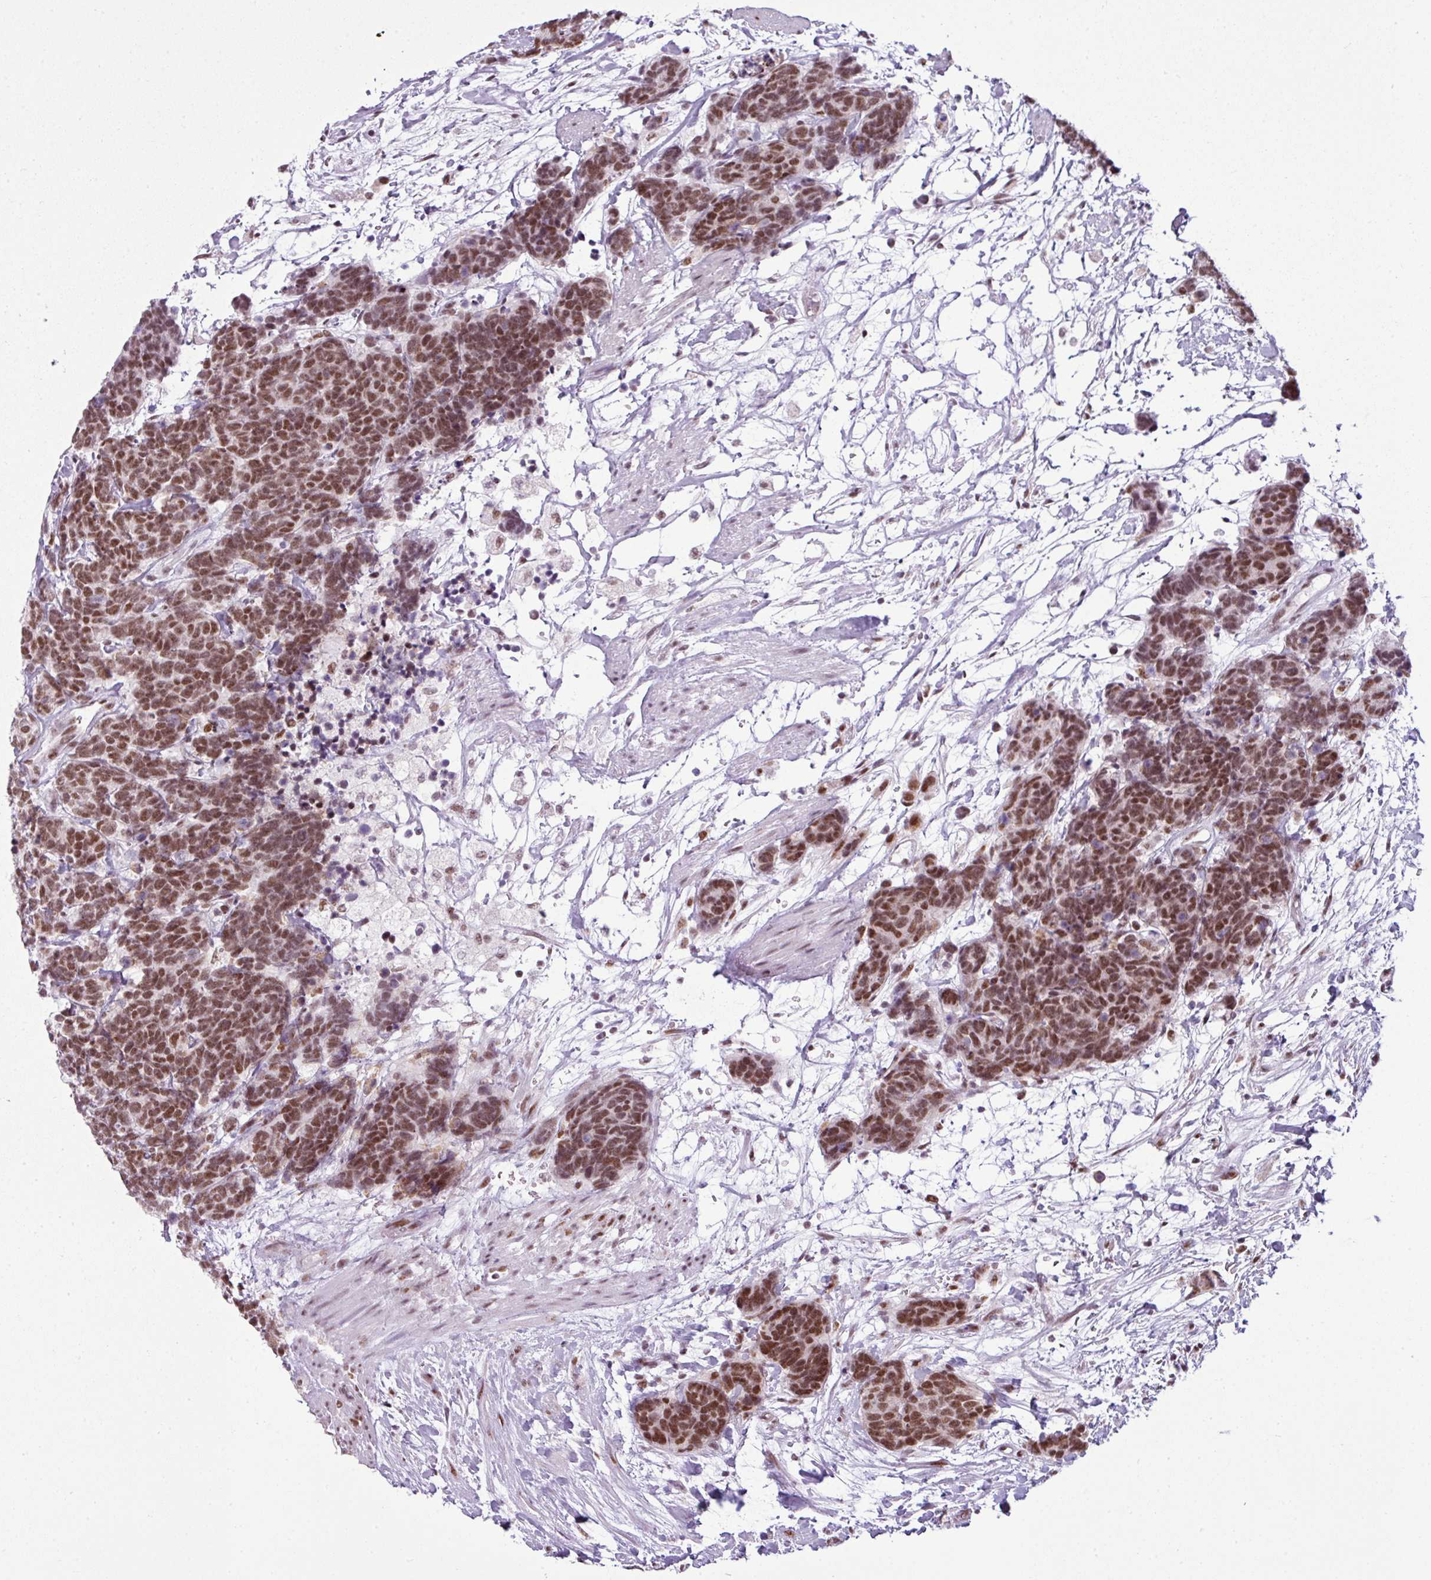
{"staining": {"intensity": "moderate", "quantity": ">75%", "location": "nuclear"}, "tissue": "carcinoid", "cell_type": "Tumor cells", "image_type": "cancer", "snomed": [{"axis": "morphology", "description": "Carcinoma, NOS"}, {"axis": "morphology", "description": "Carcinoid, malignant, NOS"}, {"axis": "topography", "description": "Prostate"}], "caption": "The micrograph shows staining of malignant carcinoid, revealing moderate nuclear protein positivity (brown color) within tumor cells.", "gene": "ARL6IP4", "patient": {"sex": "male", "age": 57}}